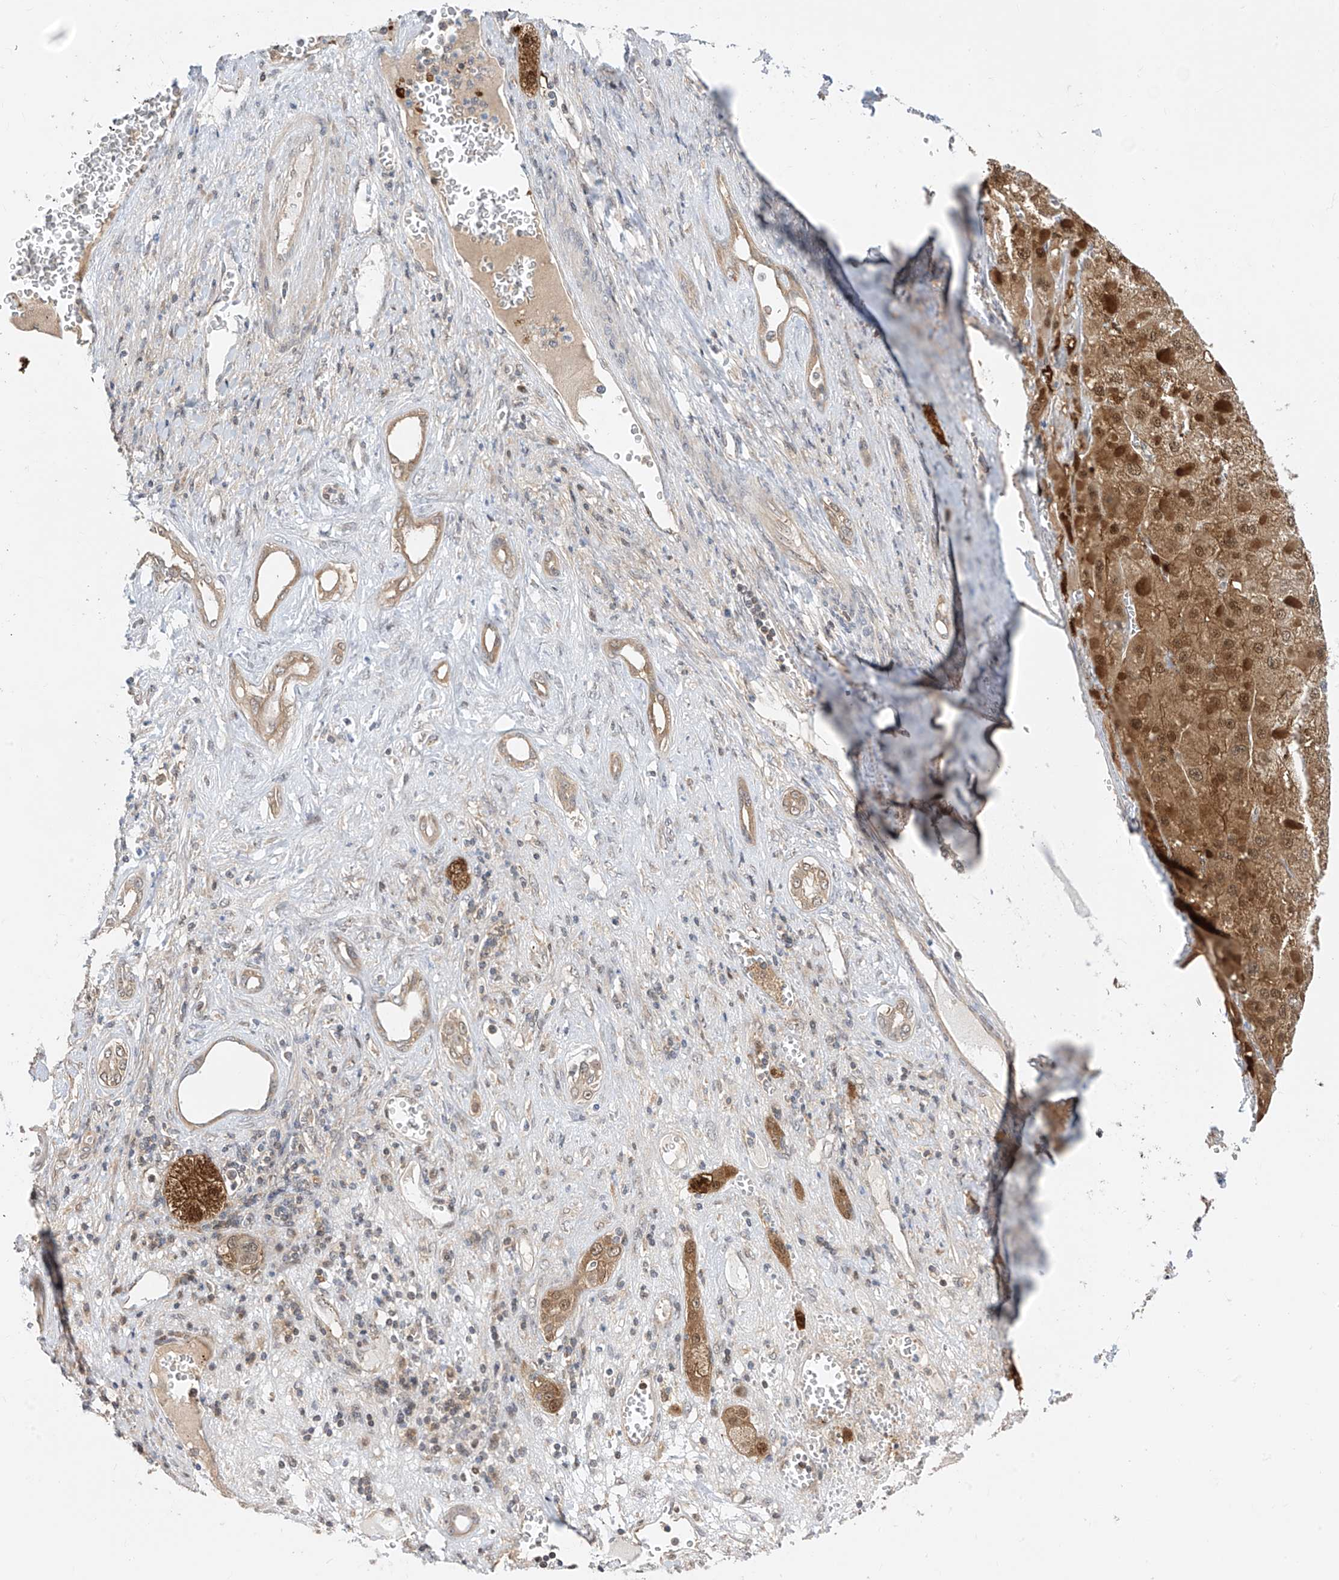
{"staining": {"intensity": "moderate", "quantity": ">75%", "location": "cytoplasmic/membranous,nuclear"}, "tissue": "liver cancer", "cell_type": "Tumor cells", "image_type": "cancer", "snomed": [{"axis": "morphology", "description": "Carcinoma, Hepatocellular, NOS"}, {"axis": "topography", "description": "Liver"}], "caption": "Immunohistochemistry (IHC) staining of hepatocellular carcinoma (liver), which demonstrates medium levels of moderate cytoplasmic/membranous and nuclear staining in approximately >75% of tumor cells indicating moderate cytoplasmic/membranous and nuclear protein positivity. The staining was performed using DAB (brown) for protein detection and nuclei were counterstained in hematoxylin (blue).", "gene": "TTC38", "patient": {"sex": "female", "age": 73}}